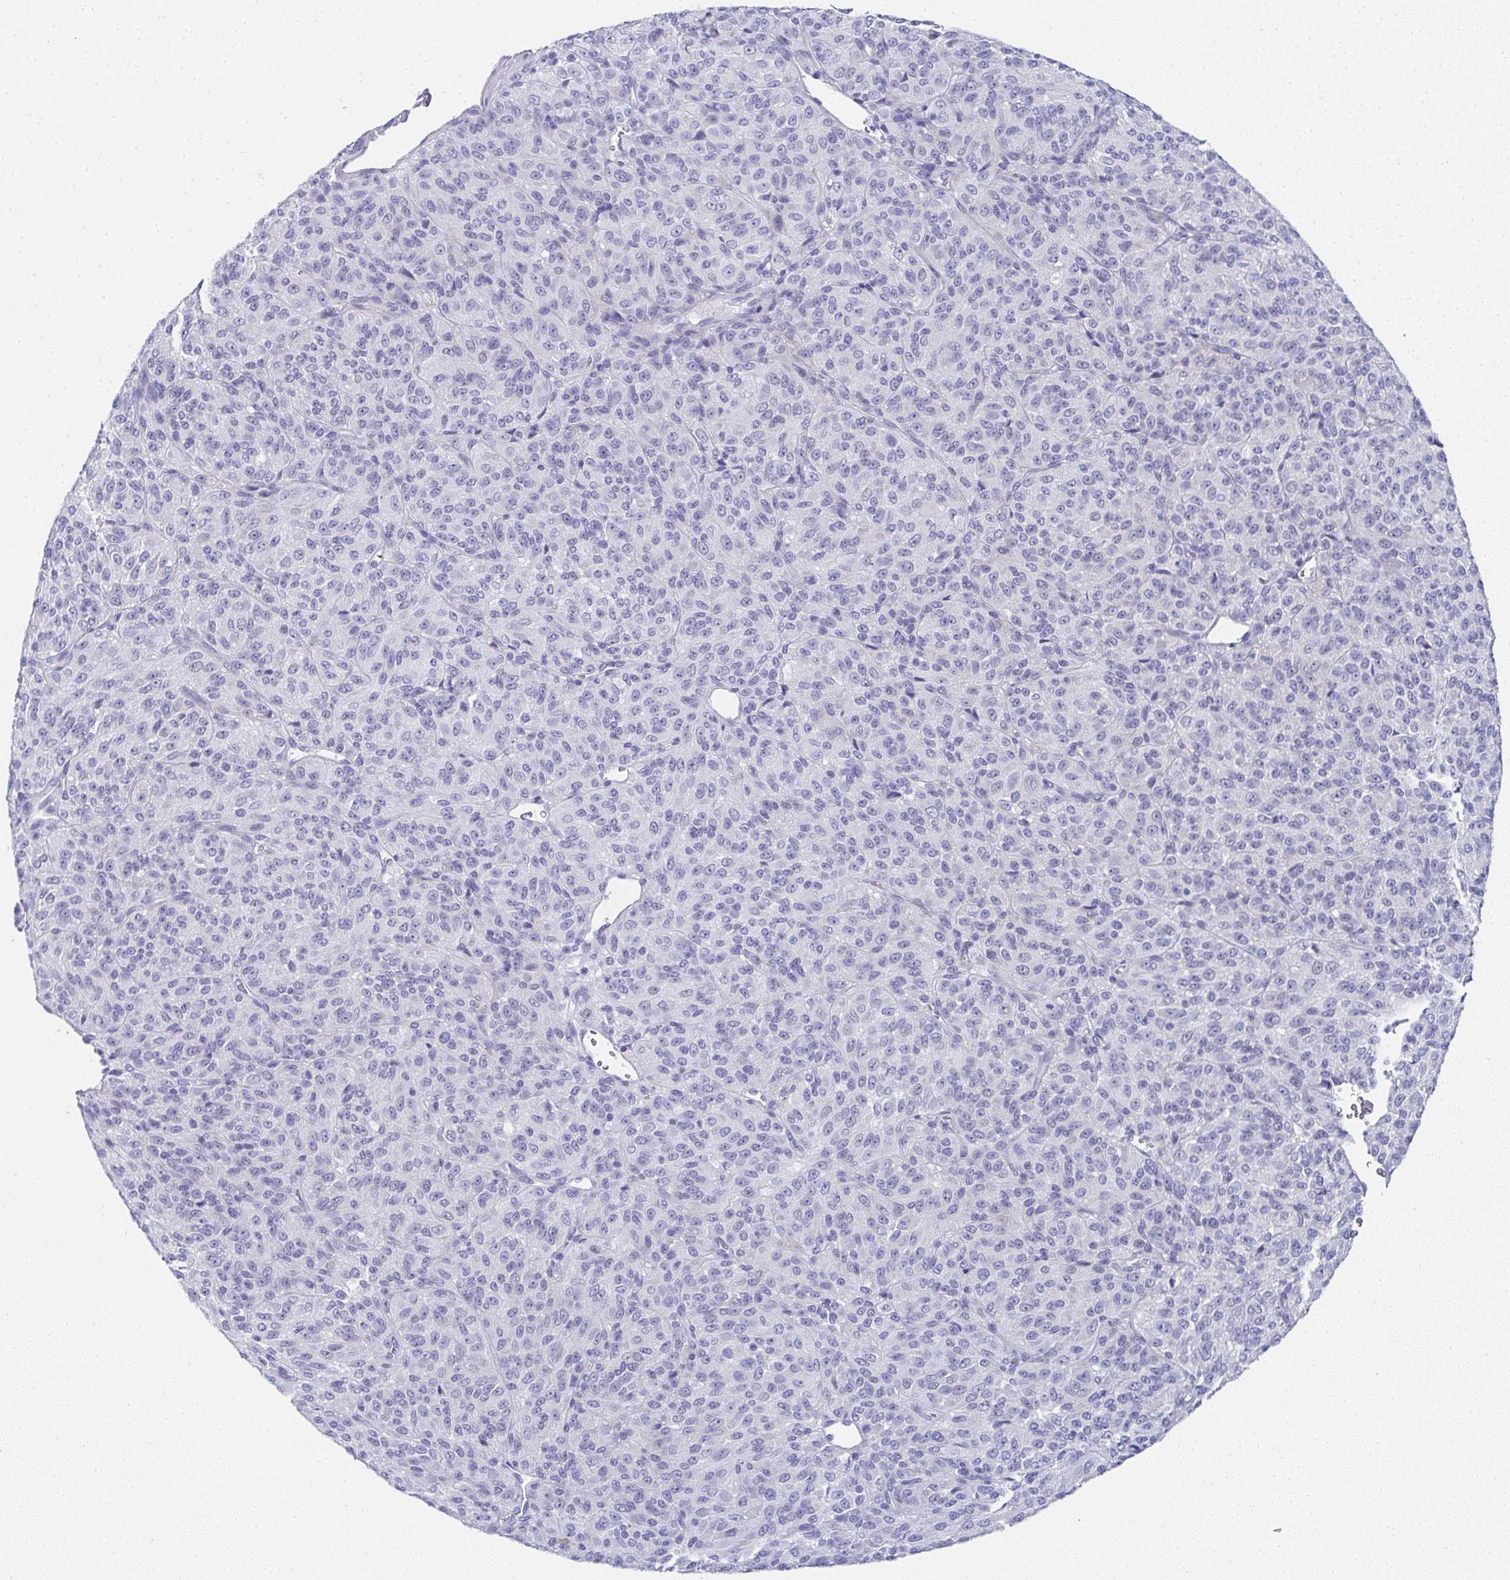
{"staining": {"intensity": "negative", "quantity": "none", "location": "none"}, "tissue": "melanoma", "cell_type": "Tumor cells", "image_type": "cancer", "snomed": [{"axis": "morphology", "description": "Malignant melanoma, Metastatic site"}, {"axis": "topography", "description": "Brain"}], "caption": "High power microscopy photomicrograph of an immunohistochemistry image of malignant melanoma (metastatic site), revealing no significant staining in tumor cells.", "gene": "SYCP1", "patient": {"sex": "female", "age": 56}}